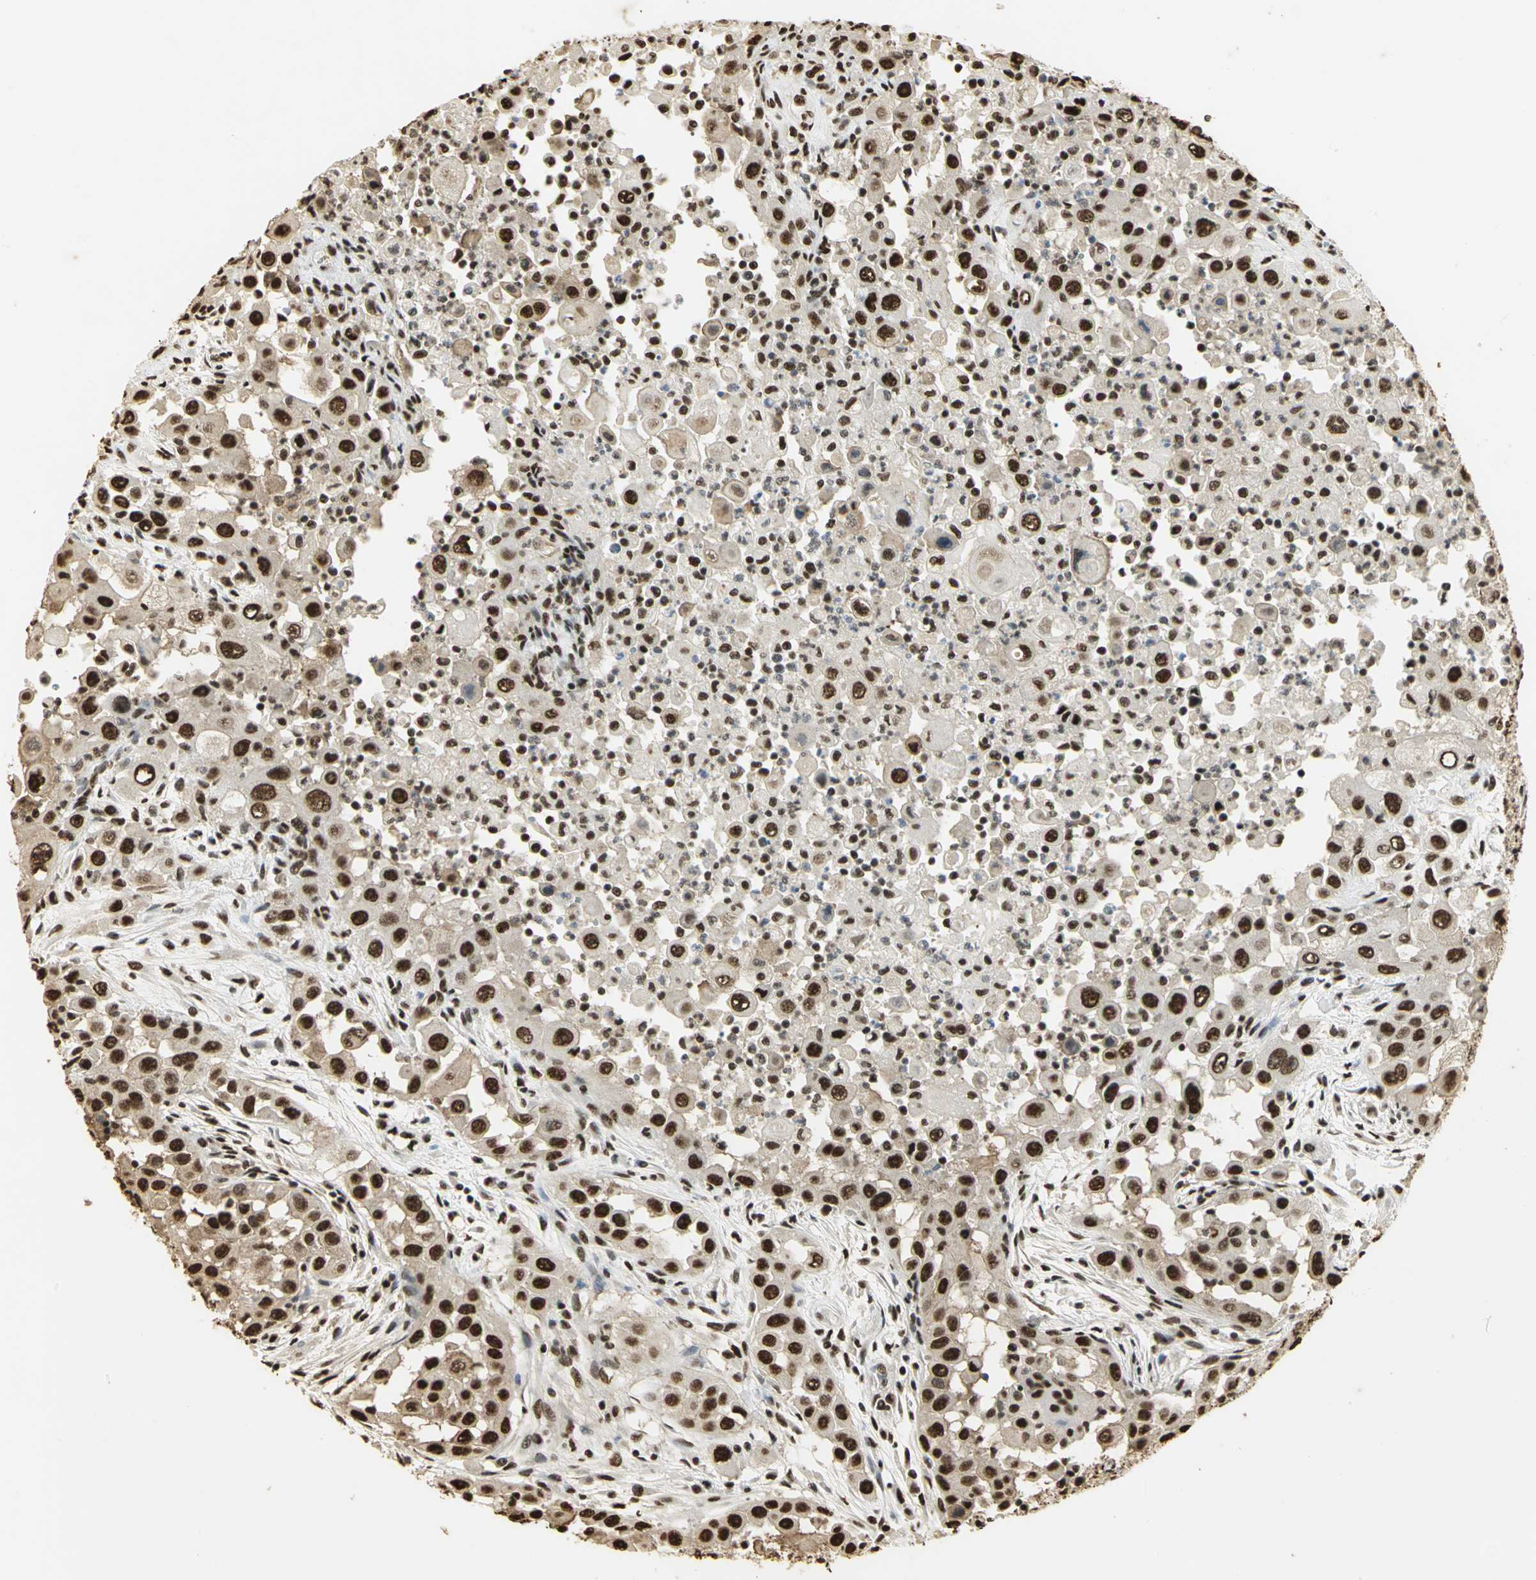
{"staining": {"intensity": "strong", "quantity": ">75%", "location": "cytoplasmic/membranous,nuclear"}, "tissue": "head and neck cancer", "cell_type": "Tumor cells", "image_type": "cancer", "snomed": [{"axis": "morphology", "description": "Carcinoma, NOS"}, {"axis": "topography", "description": "Head-Neck"}], "caption": "Approximately >75% of tumor cells in human head and neck cancer reveal strong cytoplasmic/membranous and nuclear protein positivity as visualized by brown immunohistochemical staining.", "gene": "SET", "patient": {"sex": "male", "age": 87}}